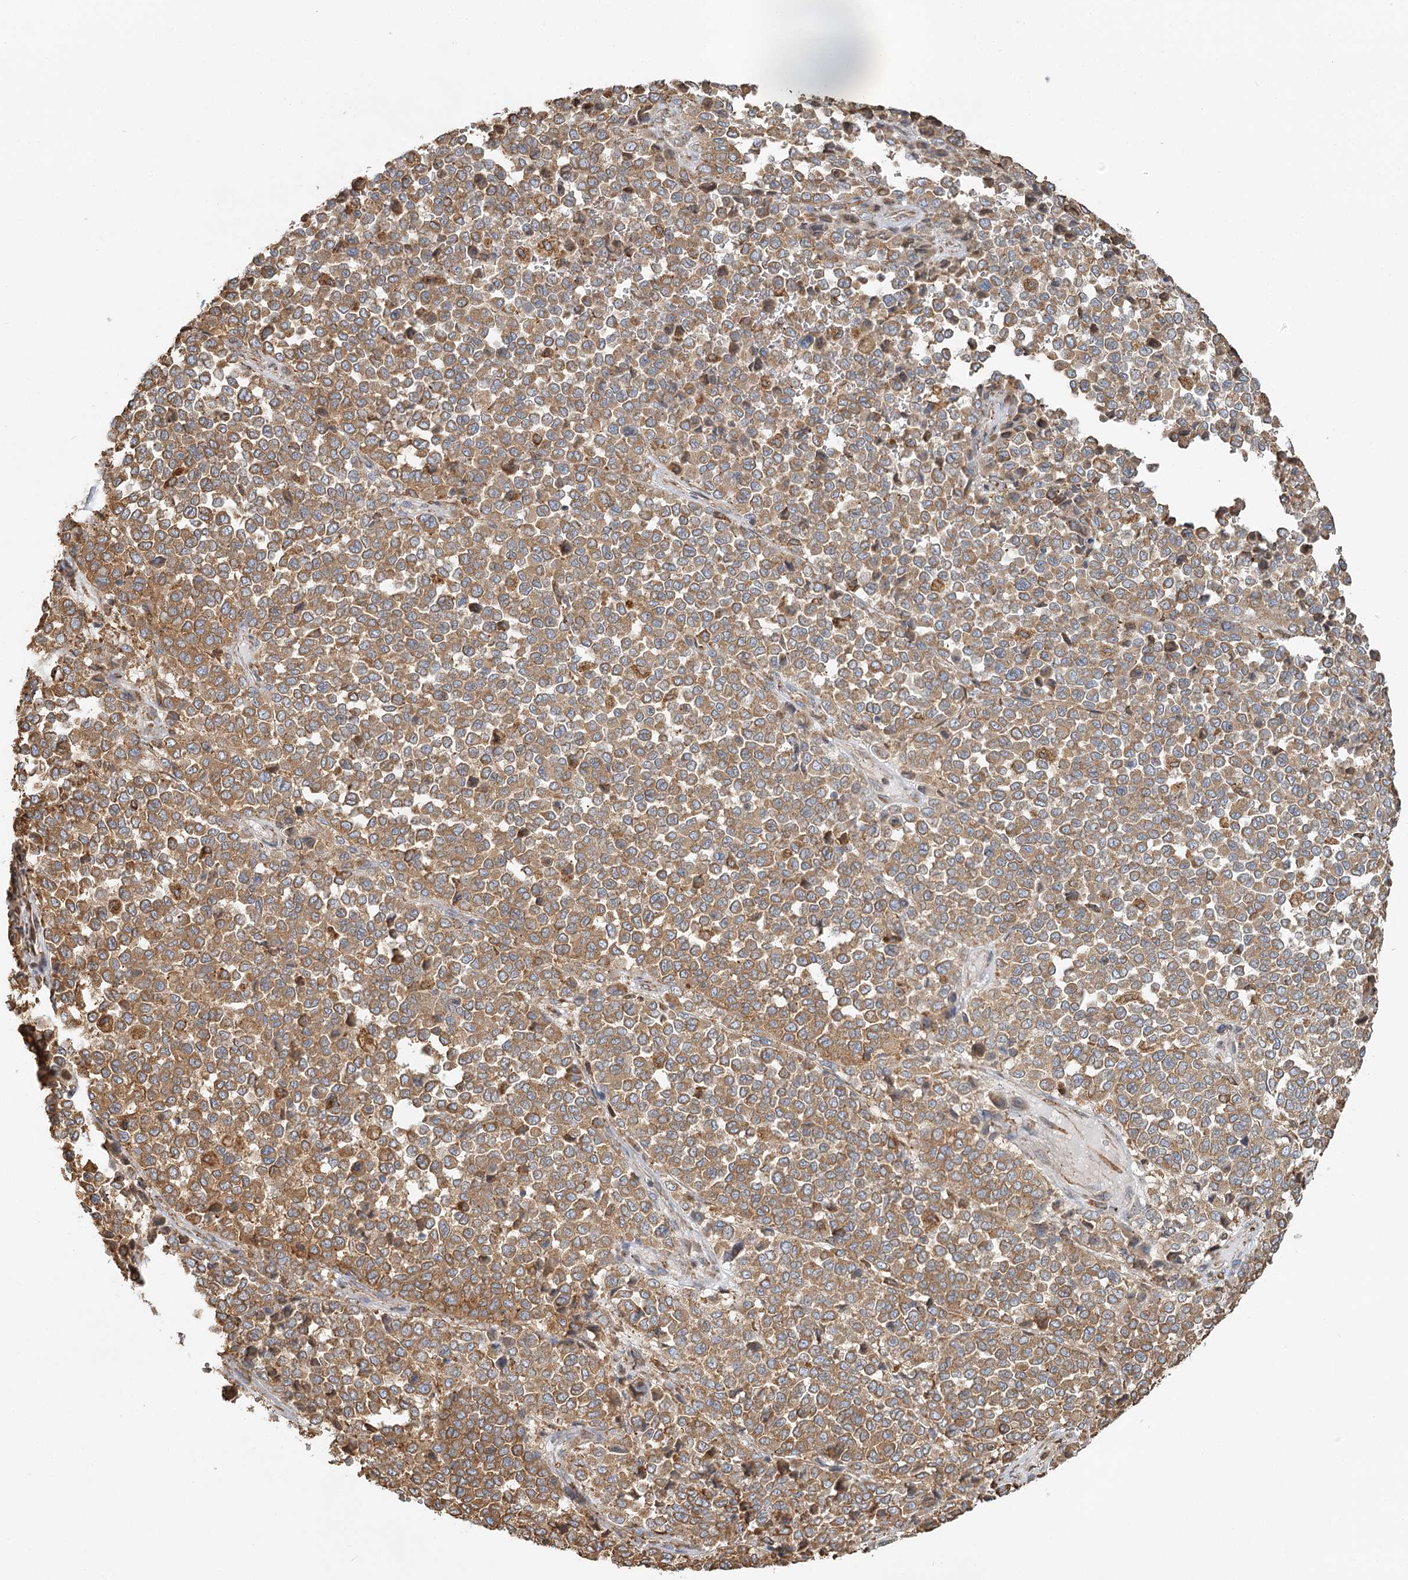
{"staining": {"intensity": "moderate", "quantity": ">75%", "location": "cytoplasmic/membranous"}, "tissue": "melanoma", "cell_type": "Tumor cells", "image_type": "cancer", "snomed": [{"axis": "morphology", "description": "Malignant melanoma, Metastatic site"}, {"axis": "topography", "description": "Pancreas"}], "caption": "Malignant melanoma (metastatic site) was stained to show a protein in brown. There is medium levels of moderate cytoplasmic/membranous expression in approximately >75% of tumor cells. The staining was performed using DAB to visualize the protein expression in brown, while the nuclei were stained in blue with hematoxylin (Magnification: 20x).", "gene": "TAS1R1", "patient": {"sex": "female", "age": 30}}